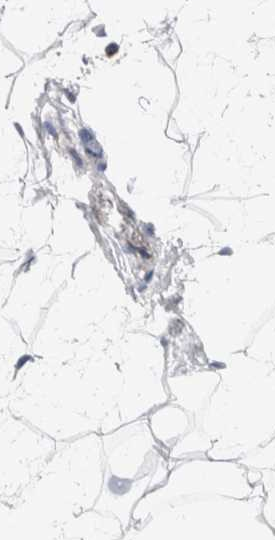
{"staining": {"intensity": "negative", "quantity": "none", "location": "none"}, "tissue": "adipose tissue", "cell_type": "Adipocytes", "image_type": "normal", "snomed": [{"axis": "morphology", "description": "Normal tissue, NOS"}, {"axis": "morphology", "description": "Fibrosis, NOS"}, {"axis": "topography", "description": "Breast"}, {"axis": "topography", "description": "Adipose tissue"}], "caption": "Adipose tissue stained for a protein using immunohistochemistry (IHC) shows no staining adipocytes.", "gene": "METRNL", "patient": {"sex": "female", "age": 39}}